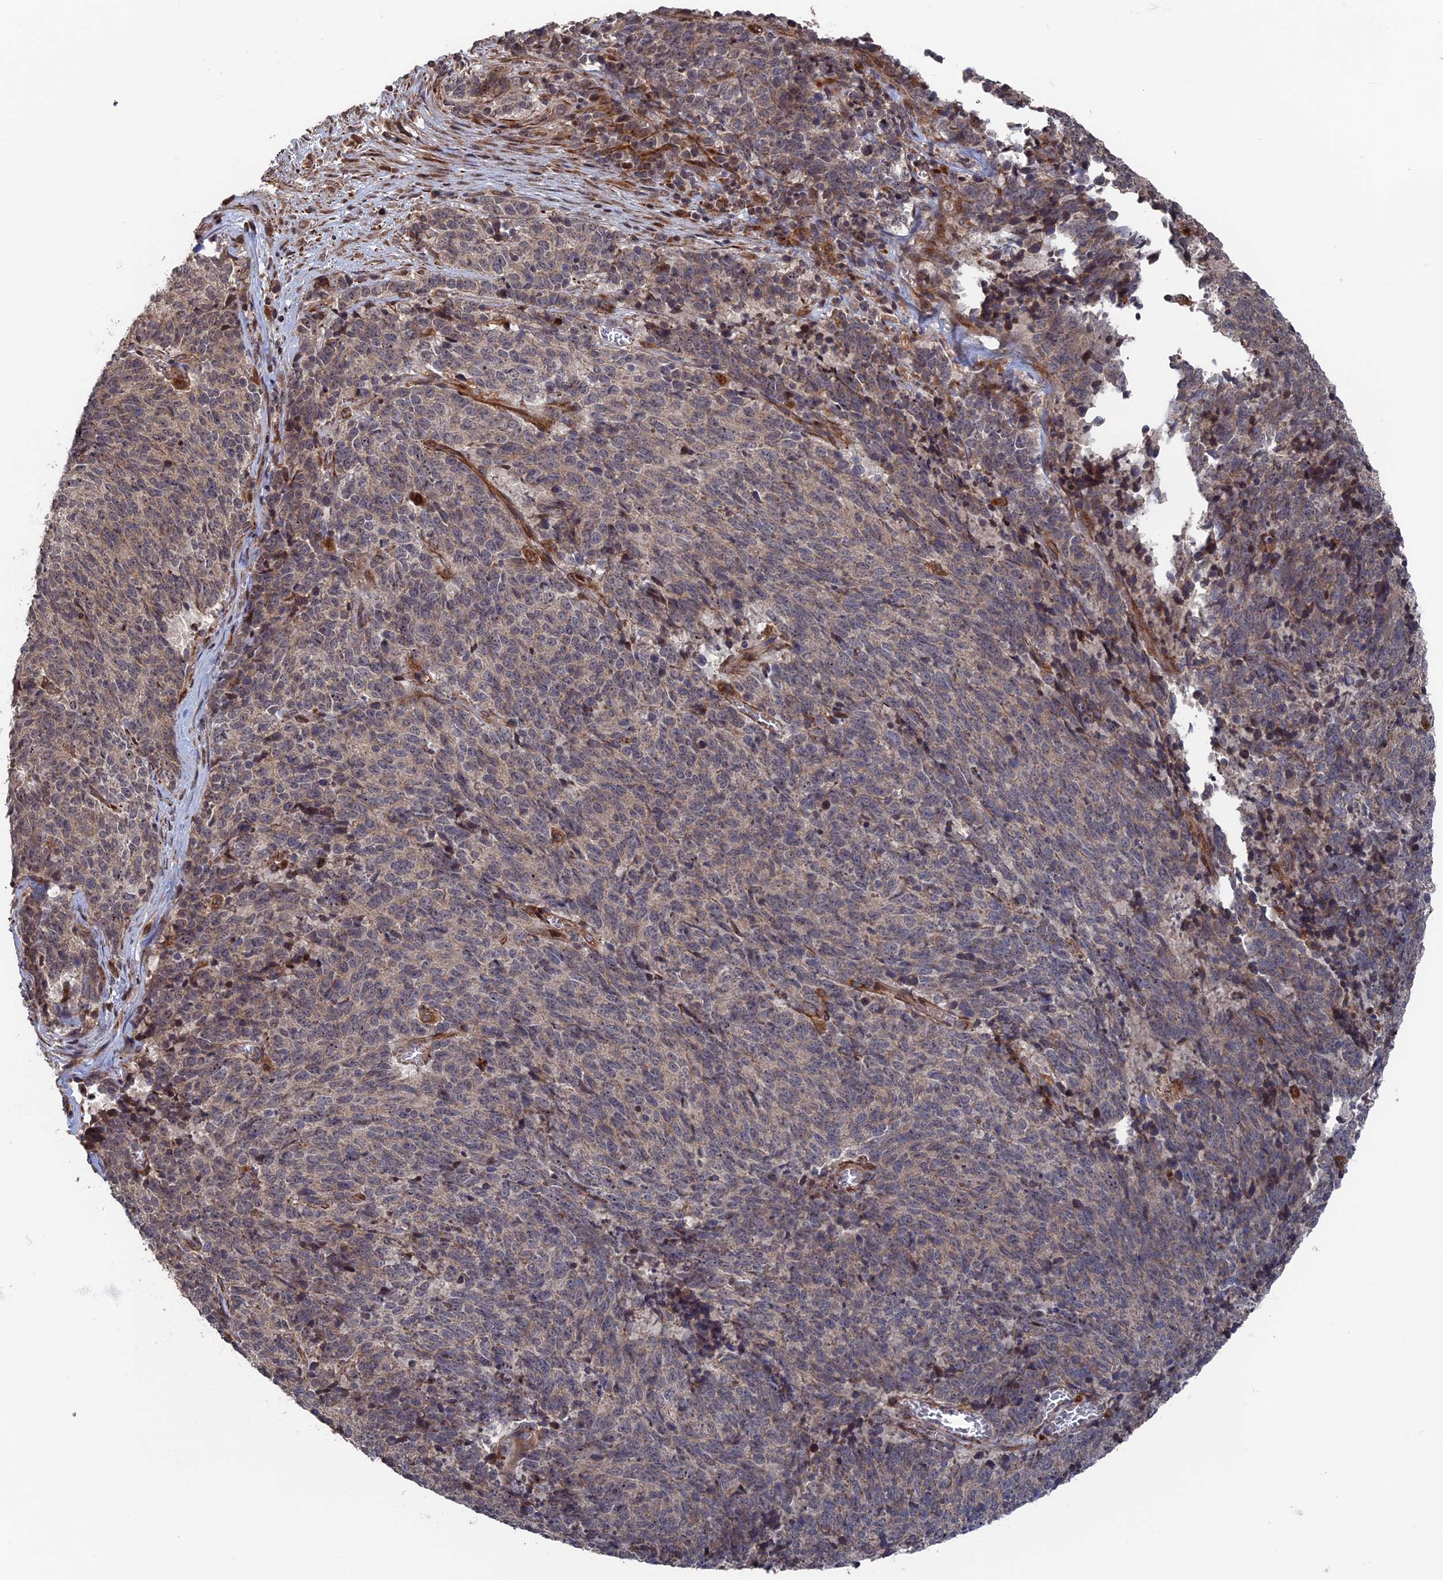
{"staining": {"intensity": "weak", "quantity": "<25%", "location": "cytoplasmic/membranous"}, "tissue": "cervical cancer", "cell_type": "Tumor cells", "image_type": "cancer", "snomed": [{"axis": "morphology", "description": "Squamous cell carcinoma, NOS"}, {"axis": "topography", "description": "Cervix"}], "caption": "A micrograph of cervical squamous cell carcinoma stained for a protein shows no brown staining in tumor cells.", "gene": "PLA2G15", "patient": {"sex": "female", "age": 29}}